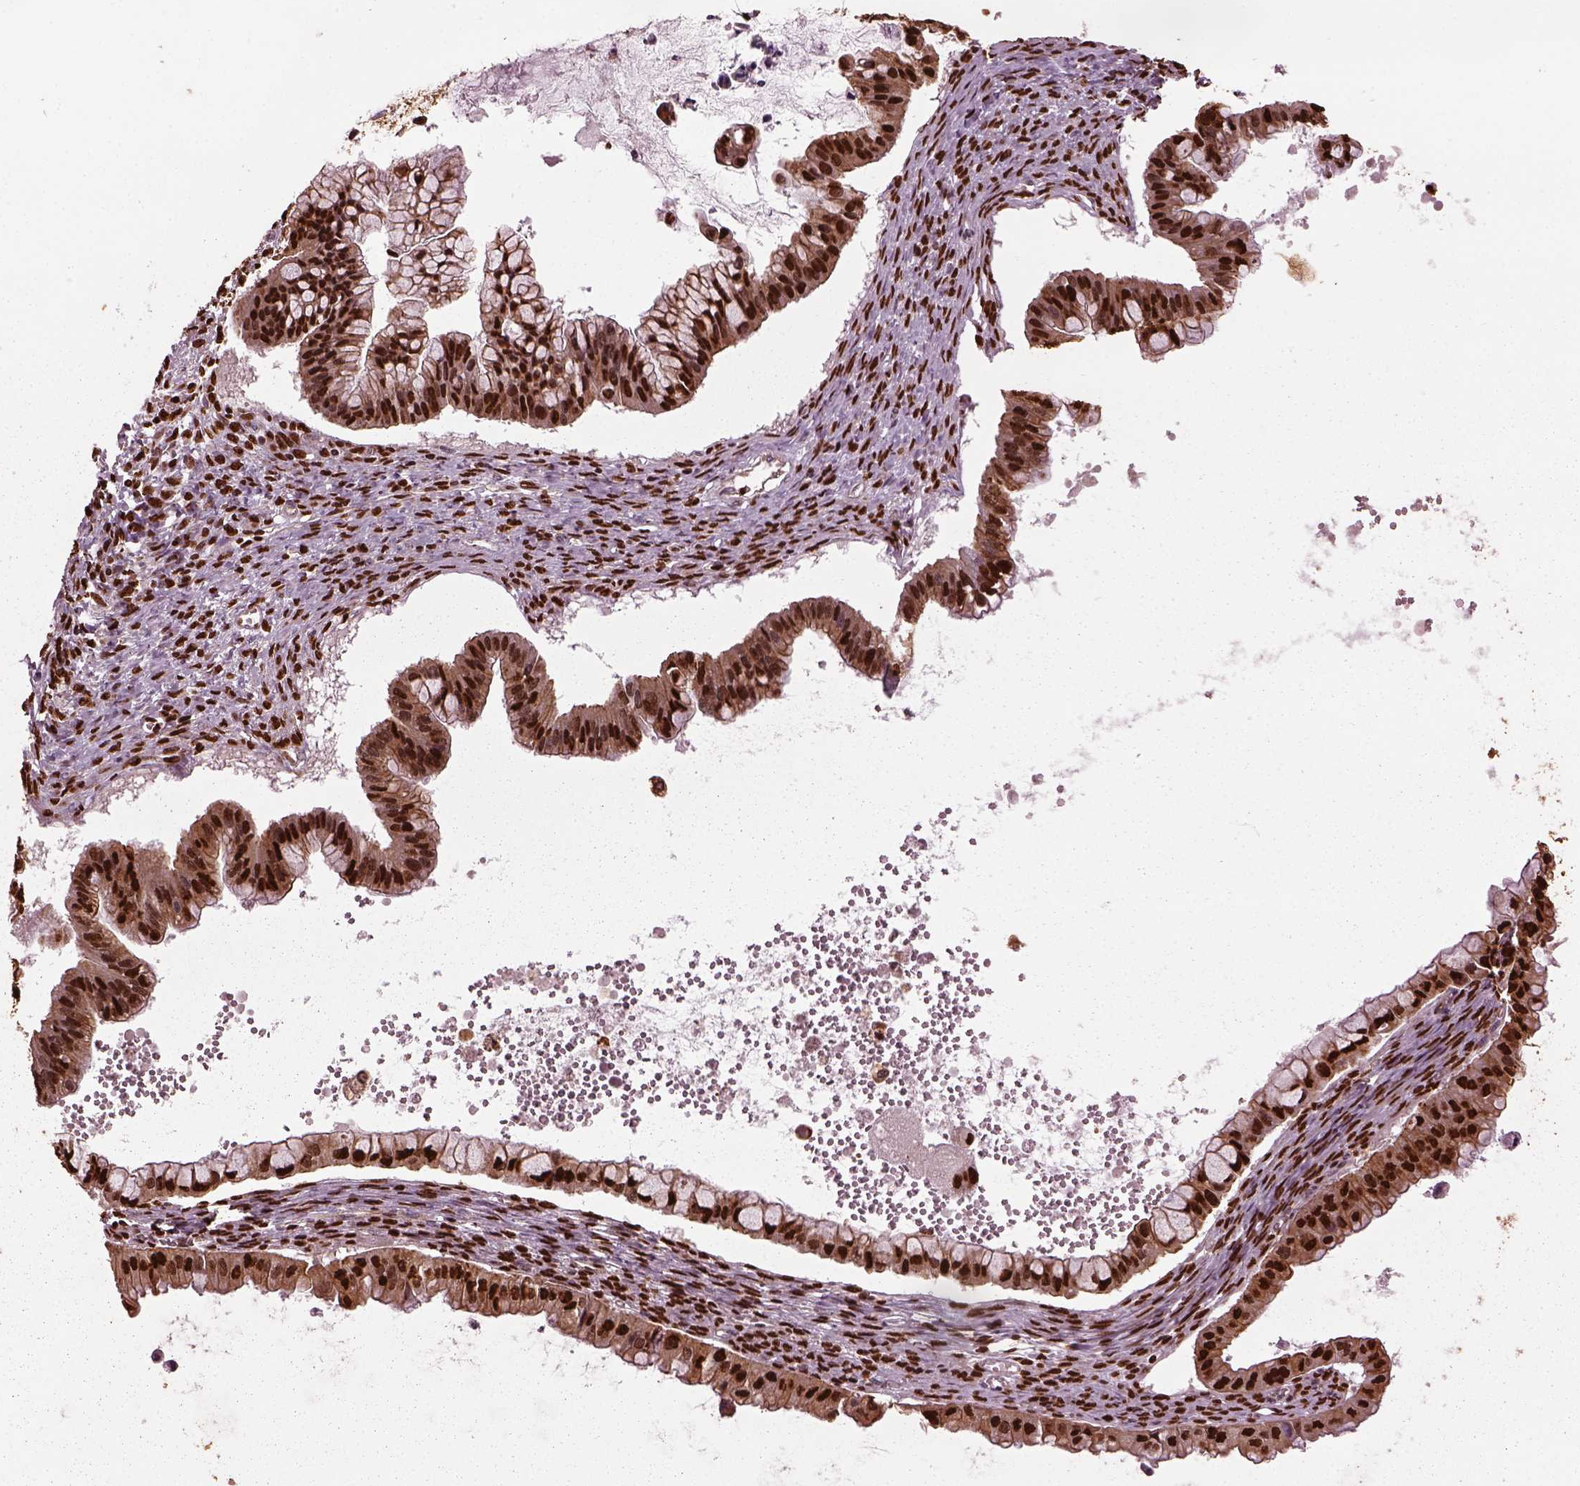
{"staining": {"intensity": "strong", "quantity": ">75%", "location": "nuclear"}, "tissue": "ovarian cancer", "cell_type": "Tumor cells", "image_type": "cancer", "snomed": [{"axis": "morphology", "description": "Cystadenocarcinoma, mucinous, NOS"}, {"axis": "topography", "description": "Ovary"}], "caption": "Immunohistochemical staining of ovarian cancer (mucinous cystadenocarcinoma) displays high levels of strong nuclear protein staining in approximately >75% of tumor cells.", "gene": "RUFY3", "patient": {"sex": "female", "age": 72}}